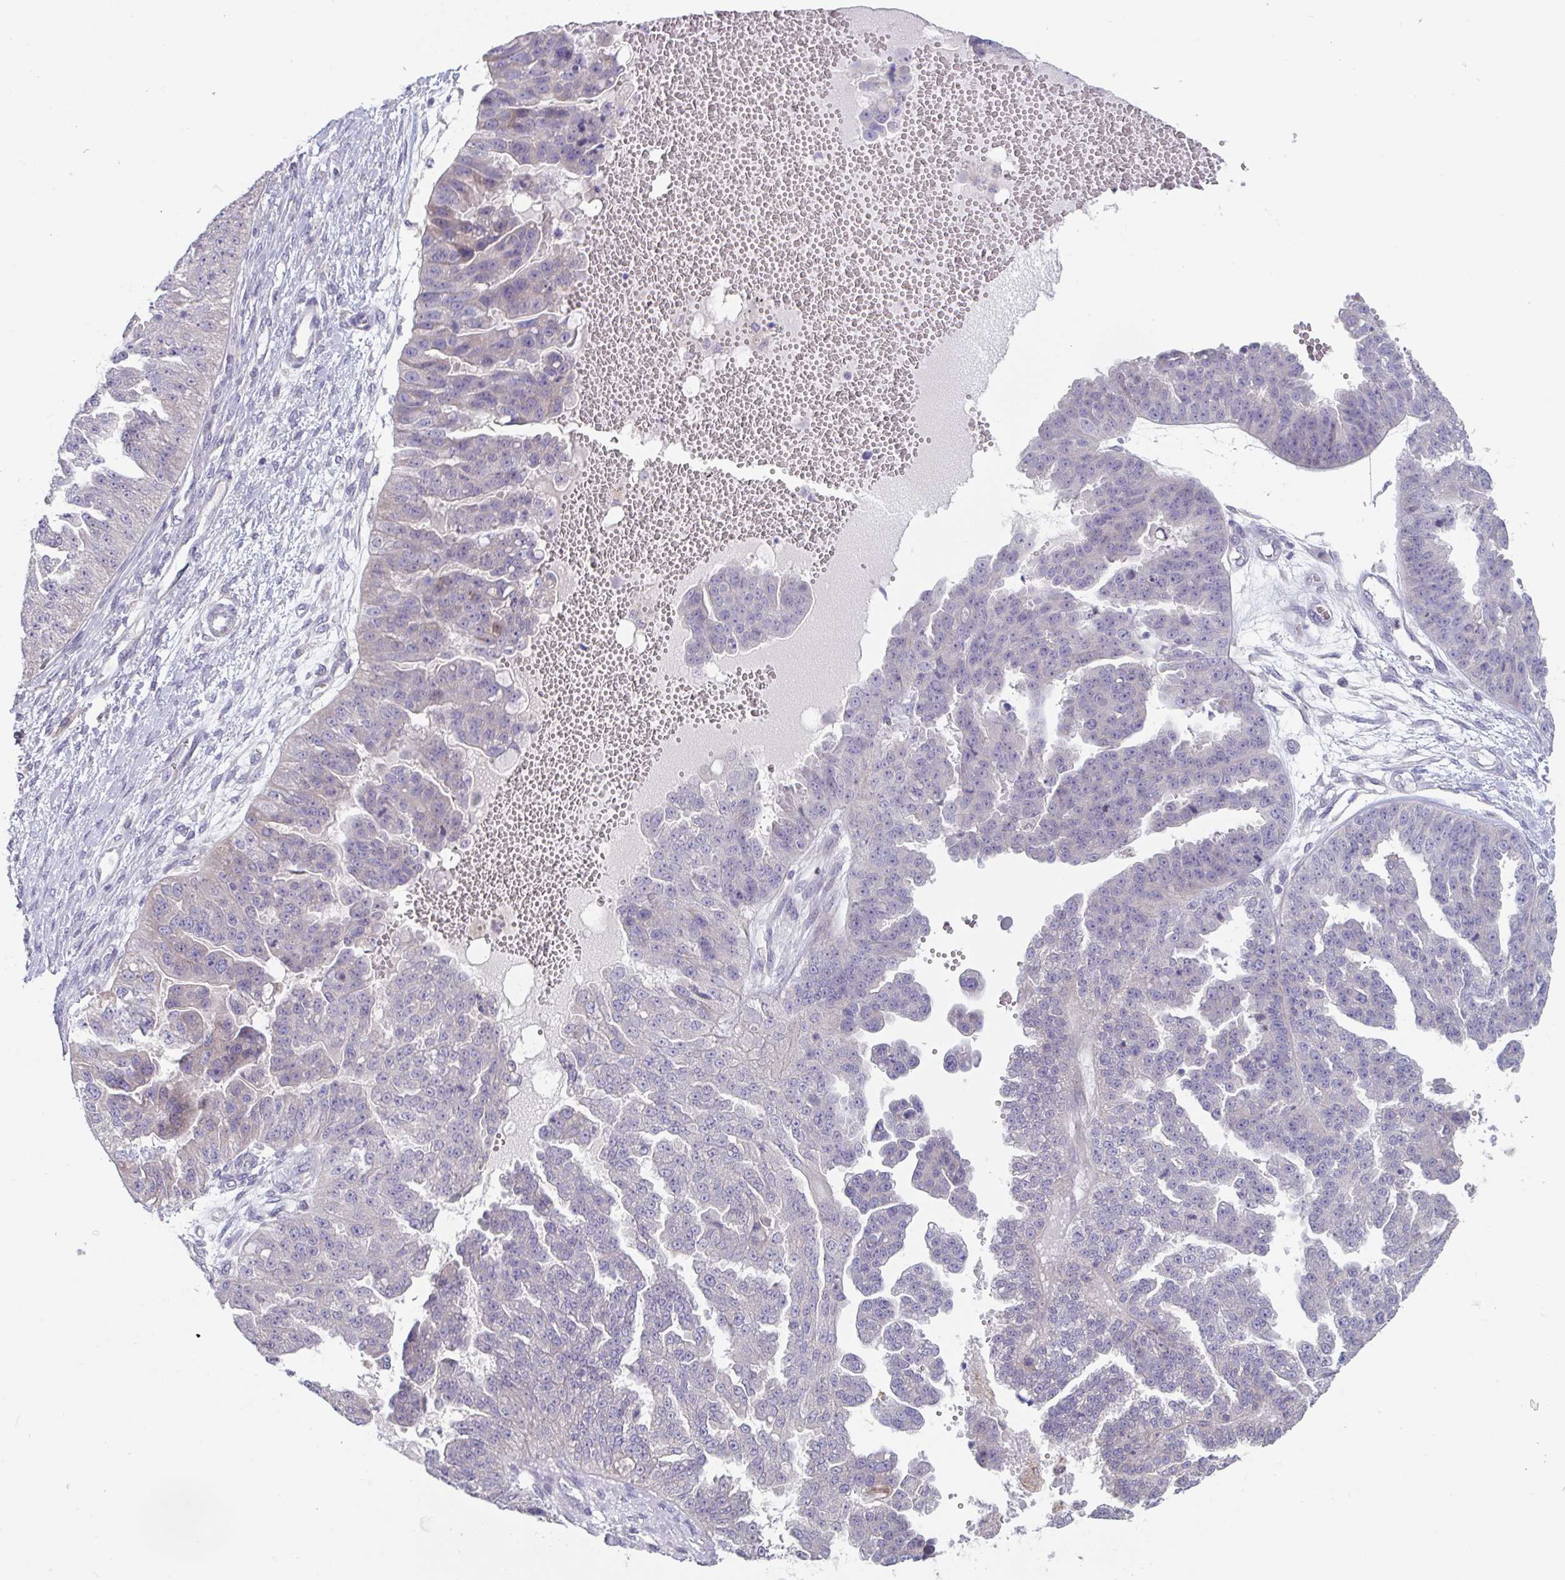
{"staining": {"intensity": "negative", "quantity": "none", "location": "none"}, "tissue": "ovarian cancer", "cell_type": "Tumor cells", "image_type": "cancer", "snomed": [{"axis": "morphology", "description": "Cystadenocarcinoma, serous, NOS"}, {"axis": "topography", "description": "Ovary"}], "caption": "Tumor cells show no significant protein positivity in ovarian cancer. The staining is performed using DAB brown chromogen with nuclei counter-stained in using hematoxylin.", "gene": "PTPRD", "patient": {"sex": "female", "age": 58}}